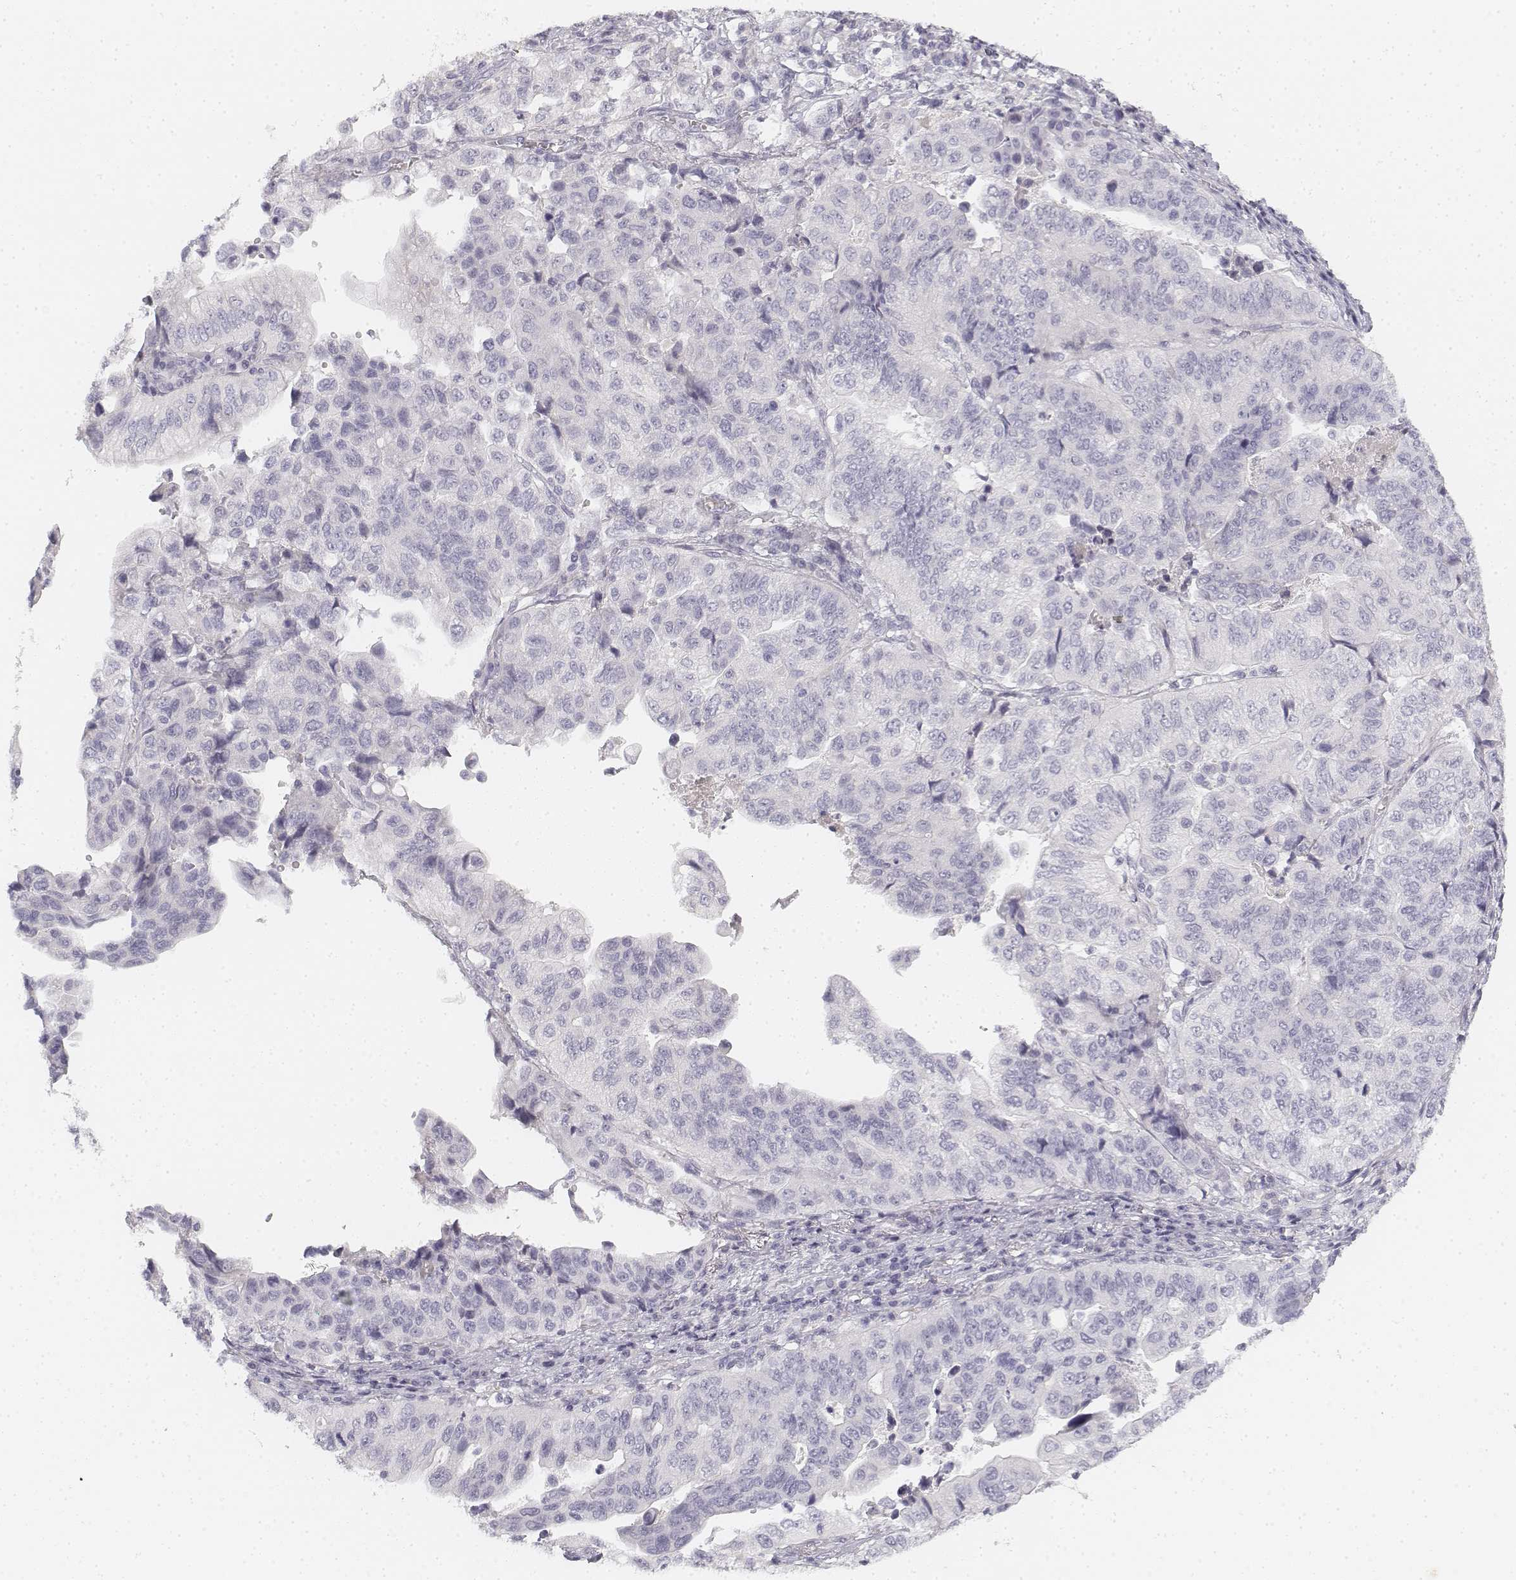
{"staining": {"intensity": "negative", "quantity": "none", "location": "none"}, "tissue": "stomach cancer", "cell_type": "Tumor cells", "image_type": "cancer", "snomed": [{"axis": "morphology", "description": "Adenocarcinoma, NOS"}, {"axis": "topography", "description": "Stomach, upper"}], "caption": "DAB immunohistochemical staining of human stomach adenocarcinoma displays no significant expression in tumor cells.", "gene": "DSG4", "patient": {"sex": "female", "age": 67}}